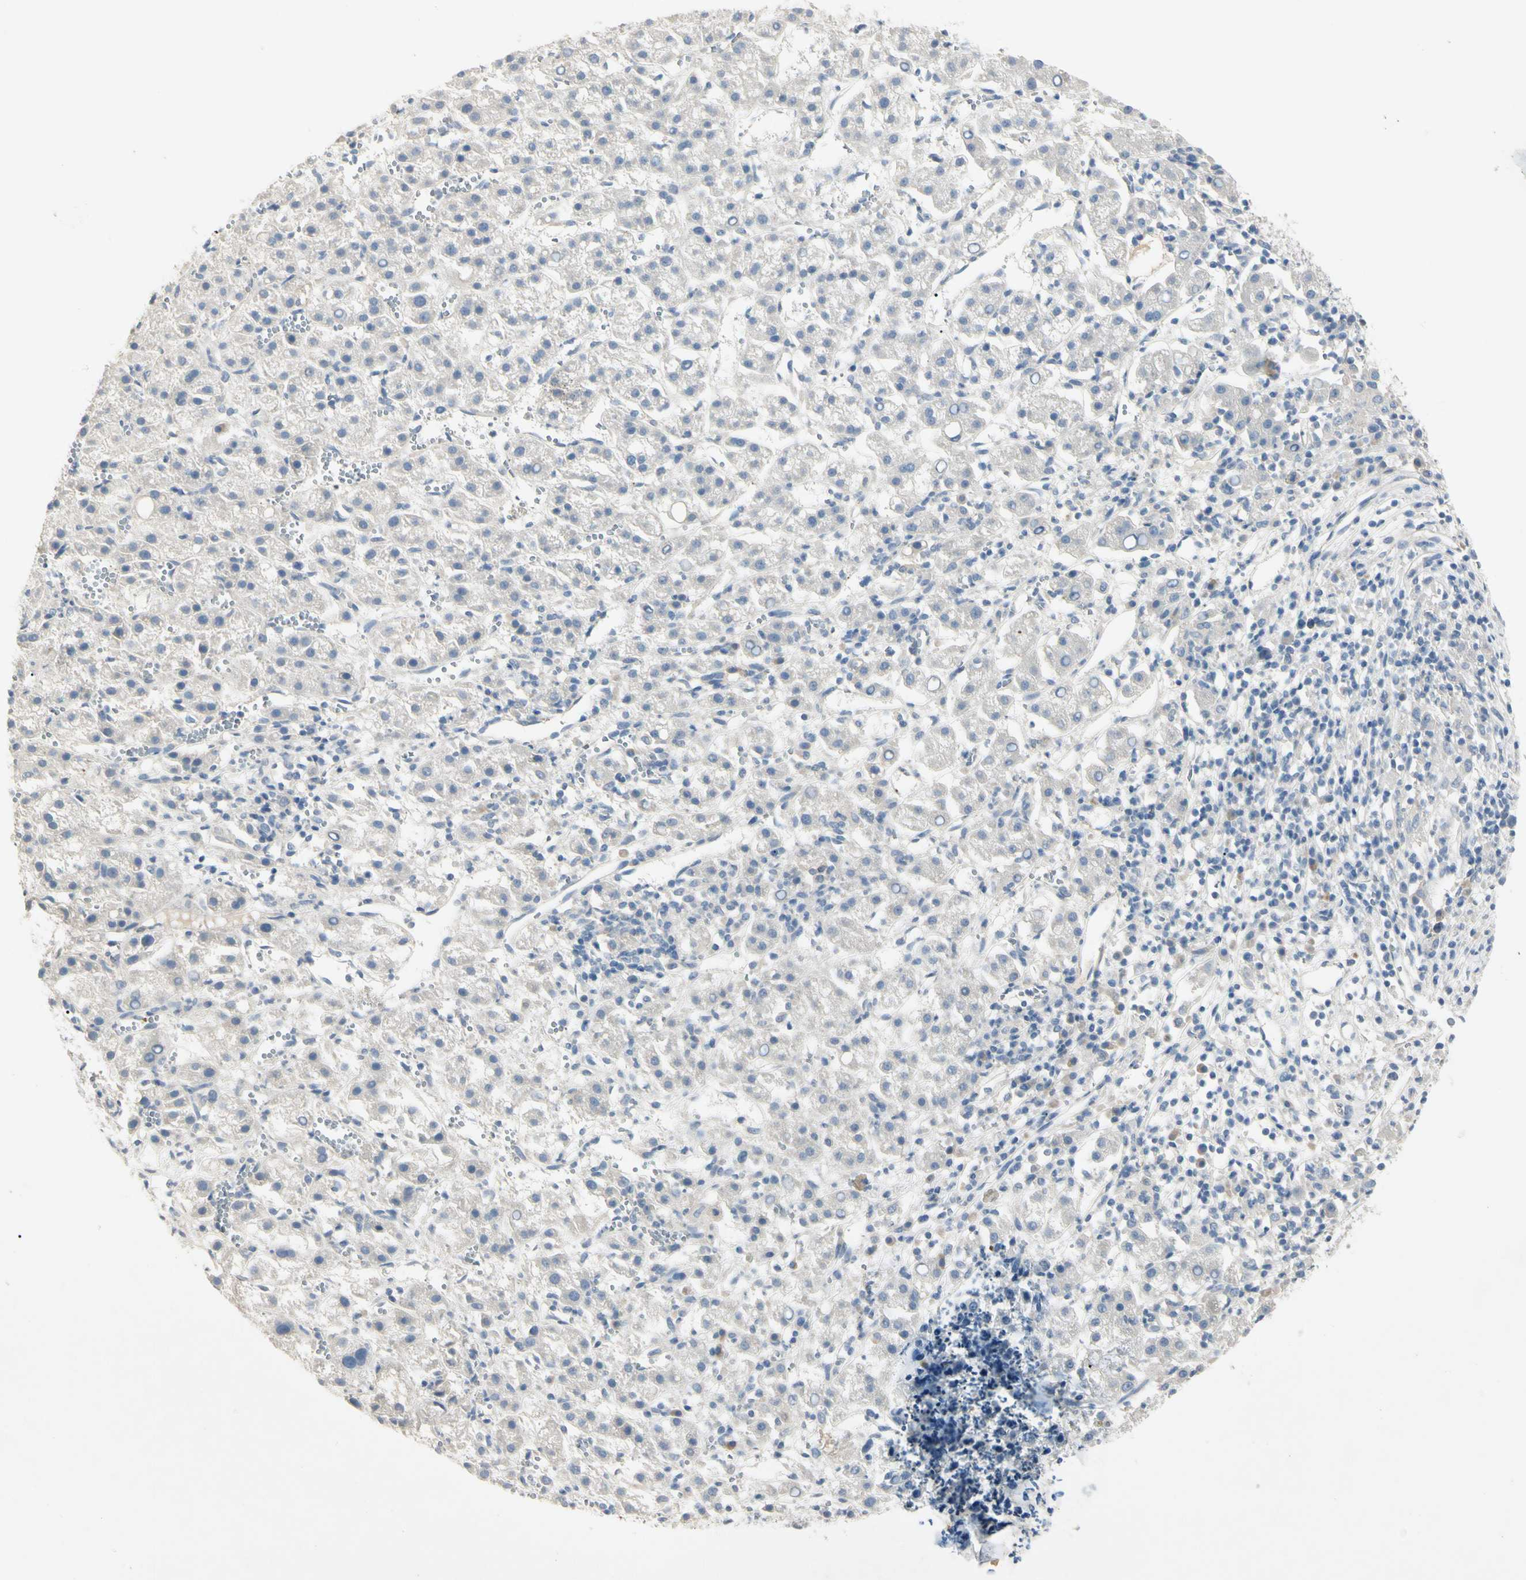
{"staining": {"intensity": "negative", "quantity": "none", "location": "none"}, "tissue": "liver cancer", "cell_type": "Tumor cells", "image_type": "cancer", "snomed": [{"axis": "morphology", "description": "Carcinoma, Hepatocellular, NOS"}, {"axis": "topography", "description": "Liver"}], "caption": "This is an immunohistochemistry image of liver hepatocellular carcinoma. There is no expression in tumor cells.", "gene": "PRSS21", "patient": {"sex": "female", "age": 58}}